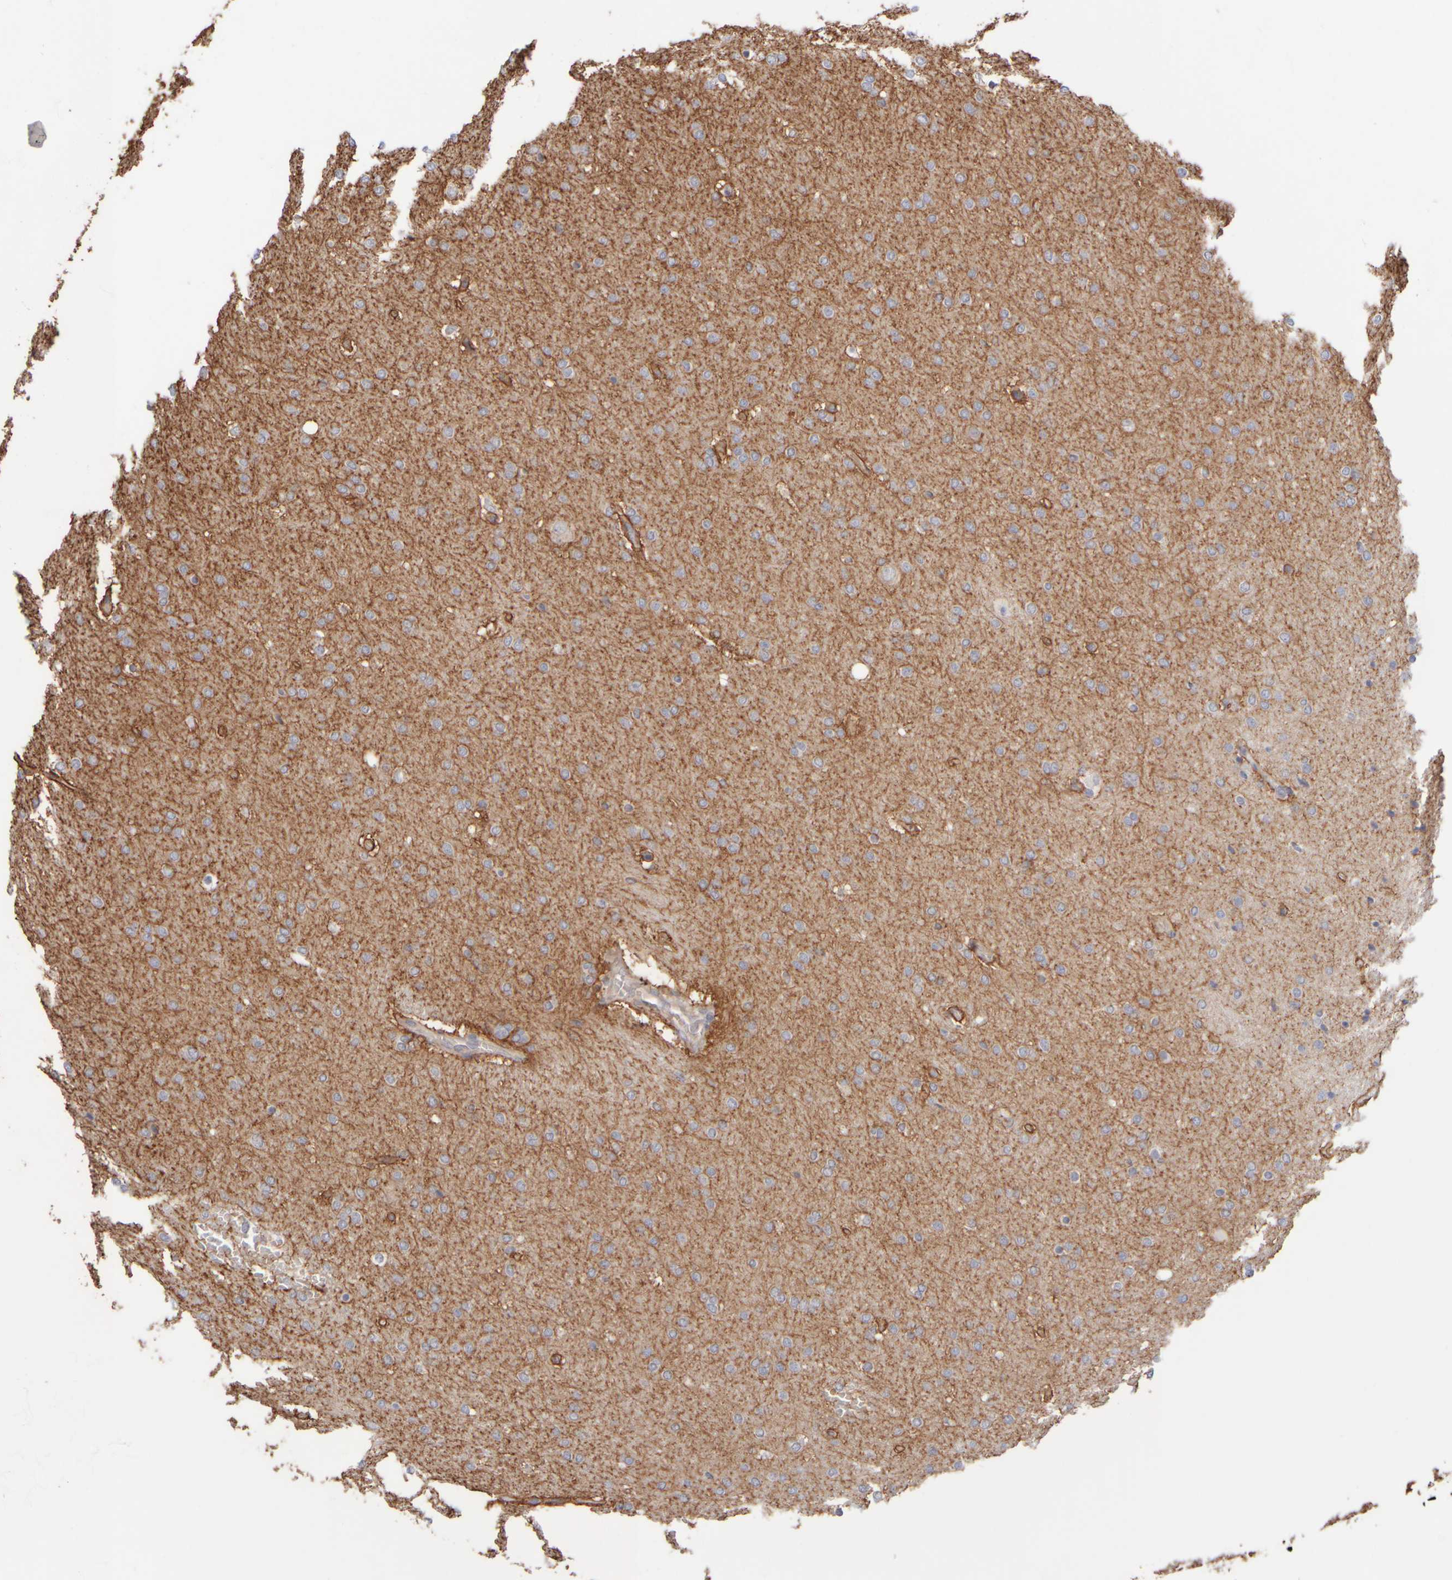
{"staining": {"intensity": "weak", "quantity": "<25%", "location": "cytoplasmic/membranous"}, "tissue": "glioma", "cell_type": "Tumor cells", "image_type": "cancer", "snomed": [{"axis": "morphology", "description": "Glioma, malignant, Low grade"}, {"axis": "topography", "description": "Brain"}], "caption": "Tumor cells show no significant protein positivity in glioma.", "gene": "GOPC", "patient": {"sex": "female", "age": 37}}